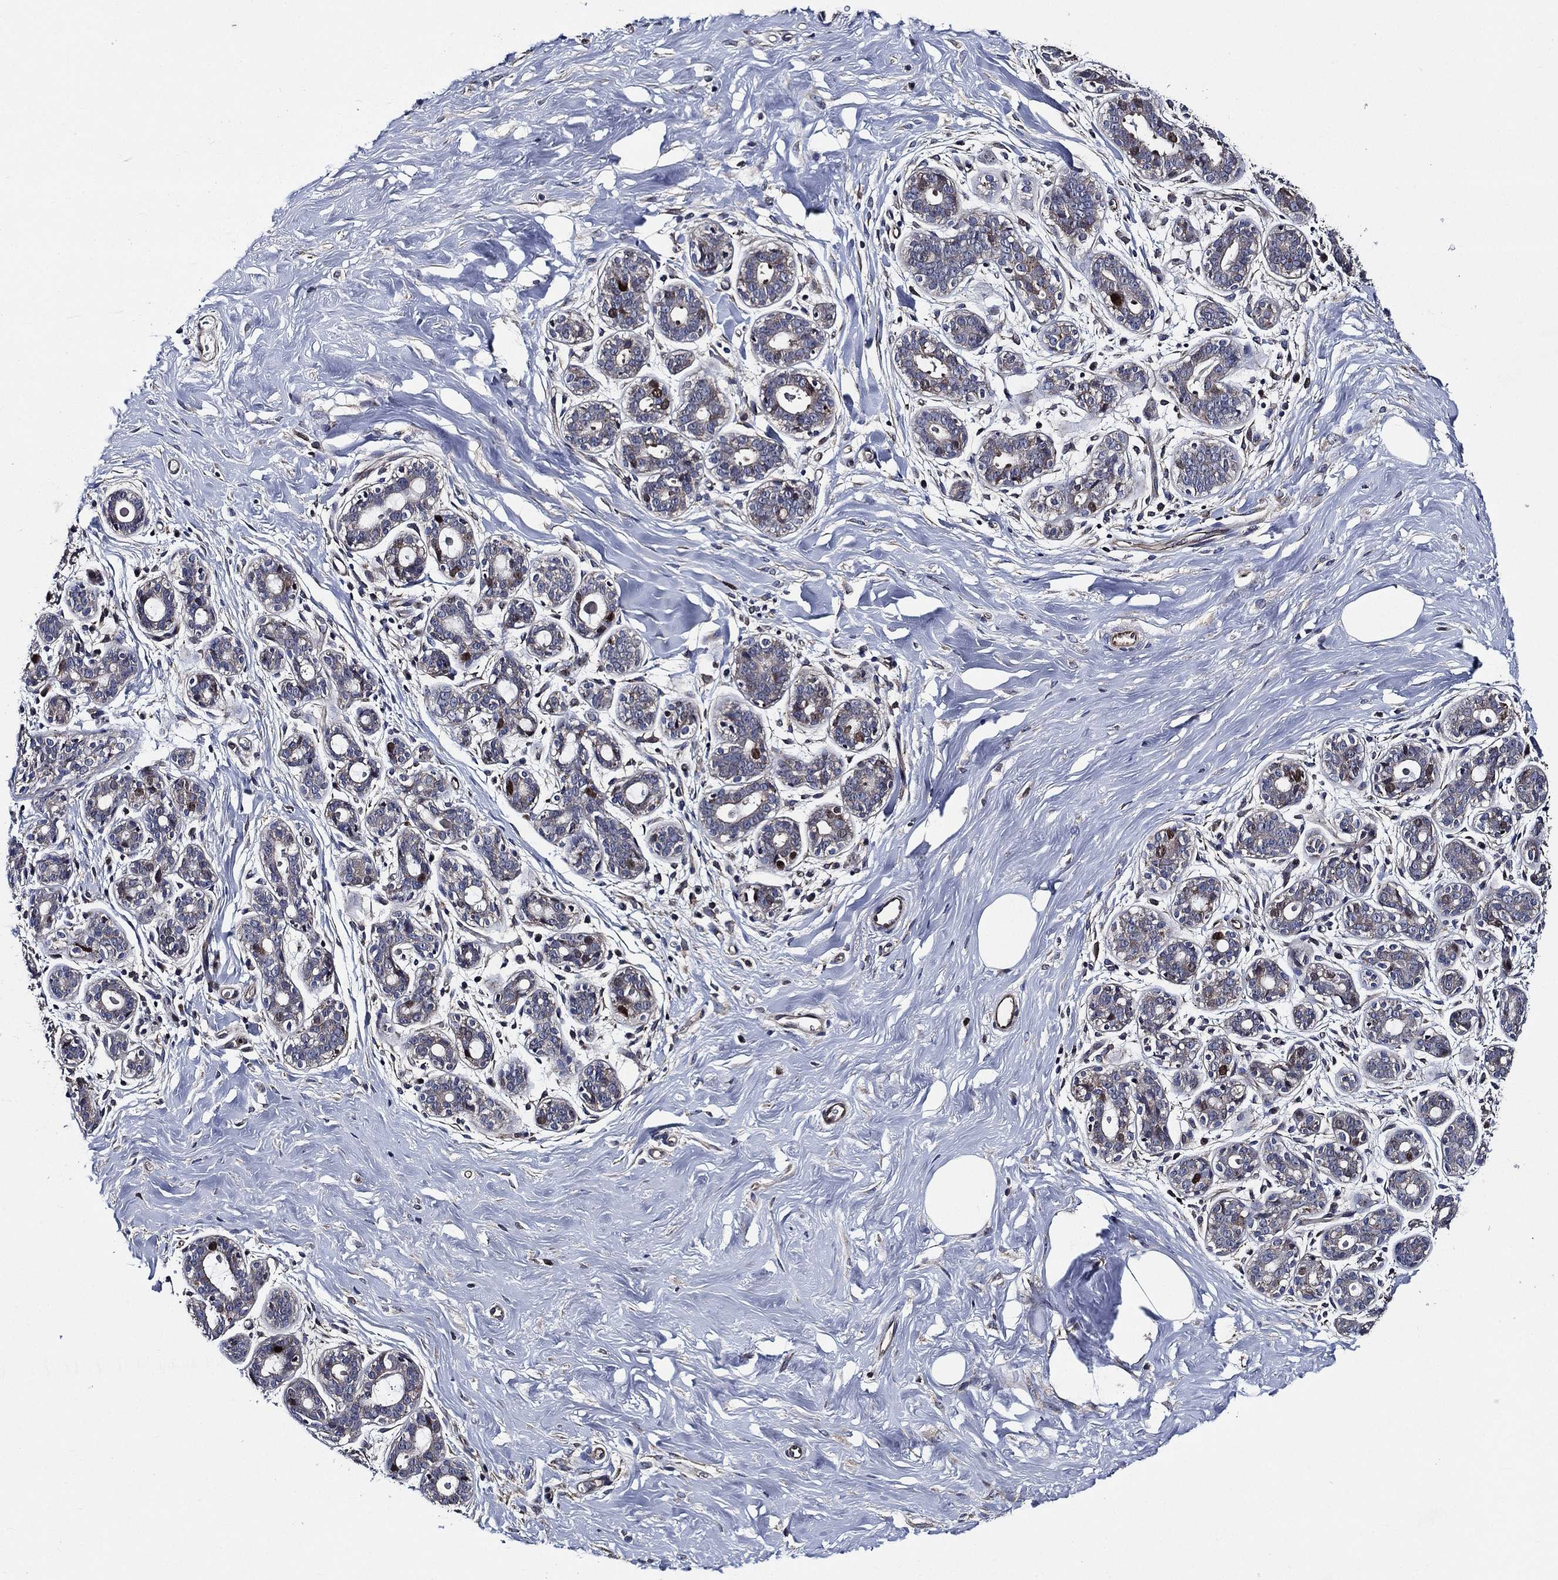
{"staining": {"intensity": "negative", "quantity": "none", "location": "none"}, "tissue": "breast", "cell_type": "Adipocytes", "image_type": "normal", "snomed": [{"axis": "morphology", "description": "Normal tissue, NOS"}, {"axis": "topography", "description": "Breast"}], "caption": "High magnification brightfield microscopy of unremarkable breast stained with DAB (3,3'-diaminobenzidine) (brown) and counterstained with hematoxylin (blue): adipocytes show no significant positivity. (DAB (3,3'-diaminobenzidine) immunohistochemistry visualized using brightfield microscopy, high magnification).", "gene": "KIF20B", "patient": {"sex": "female", "age": 43}}